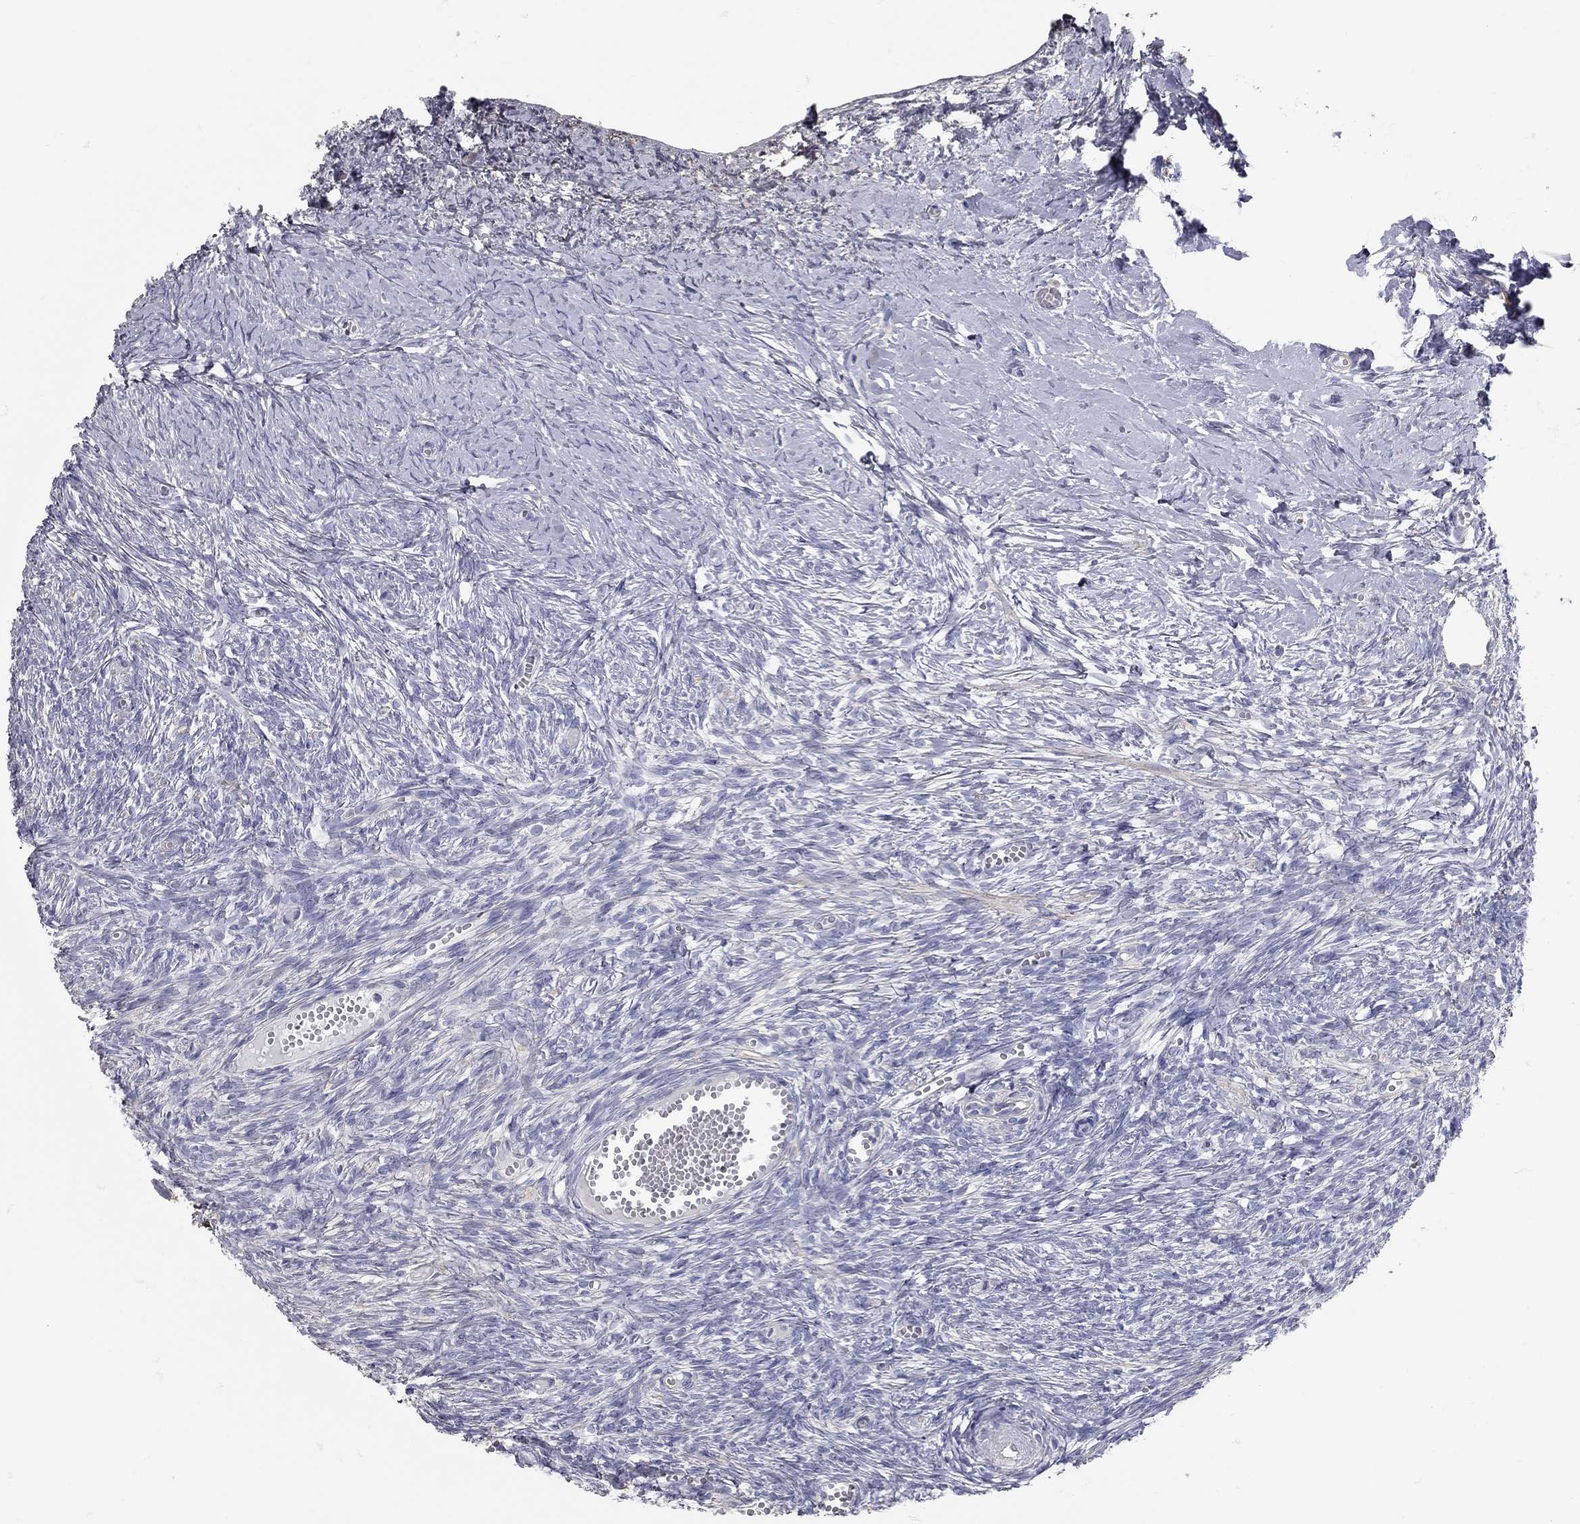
{"staining": {"intensity": "negative", "quantity": "none", "location": "none"}, "tissue": "ovary", "cell_type": "Follicle cells", "image_type": "normal", "snomed": [{"axis": "morphology", "description": "Normal tissue, NOS"}, {"axis": "topography", "description": "Ovary"}], "caption": "Image shows no protein staining in follicle cells of unremarkable ovary.", "gene": "C10orf90", "patient": {"sex": "female", "age": 43}}